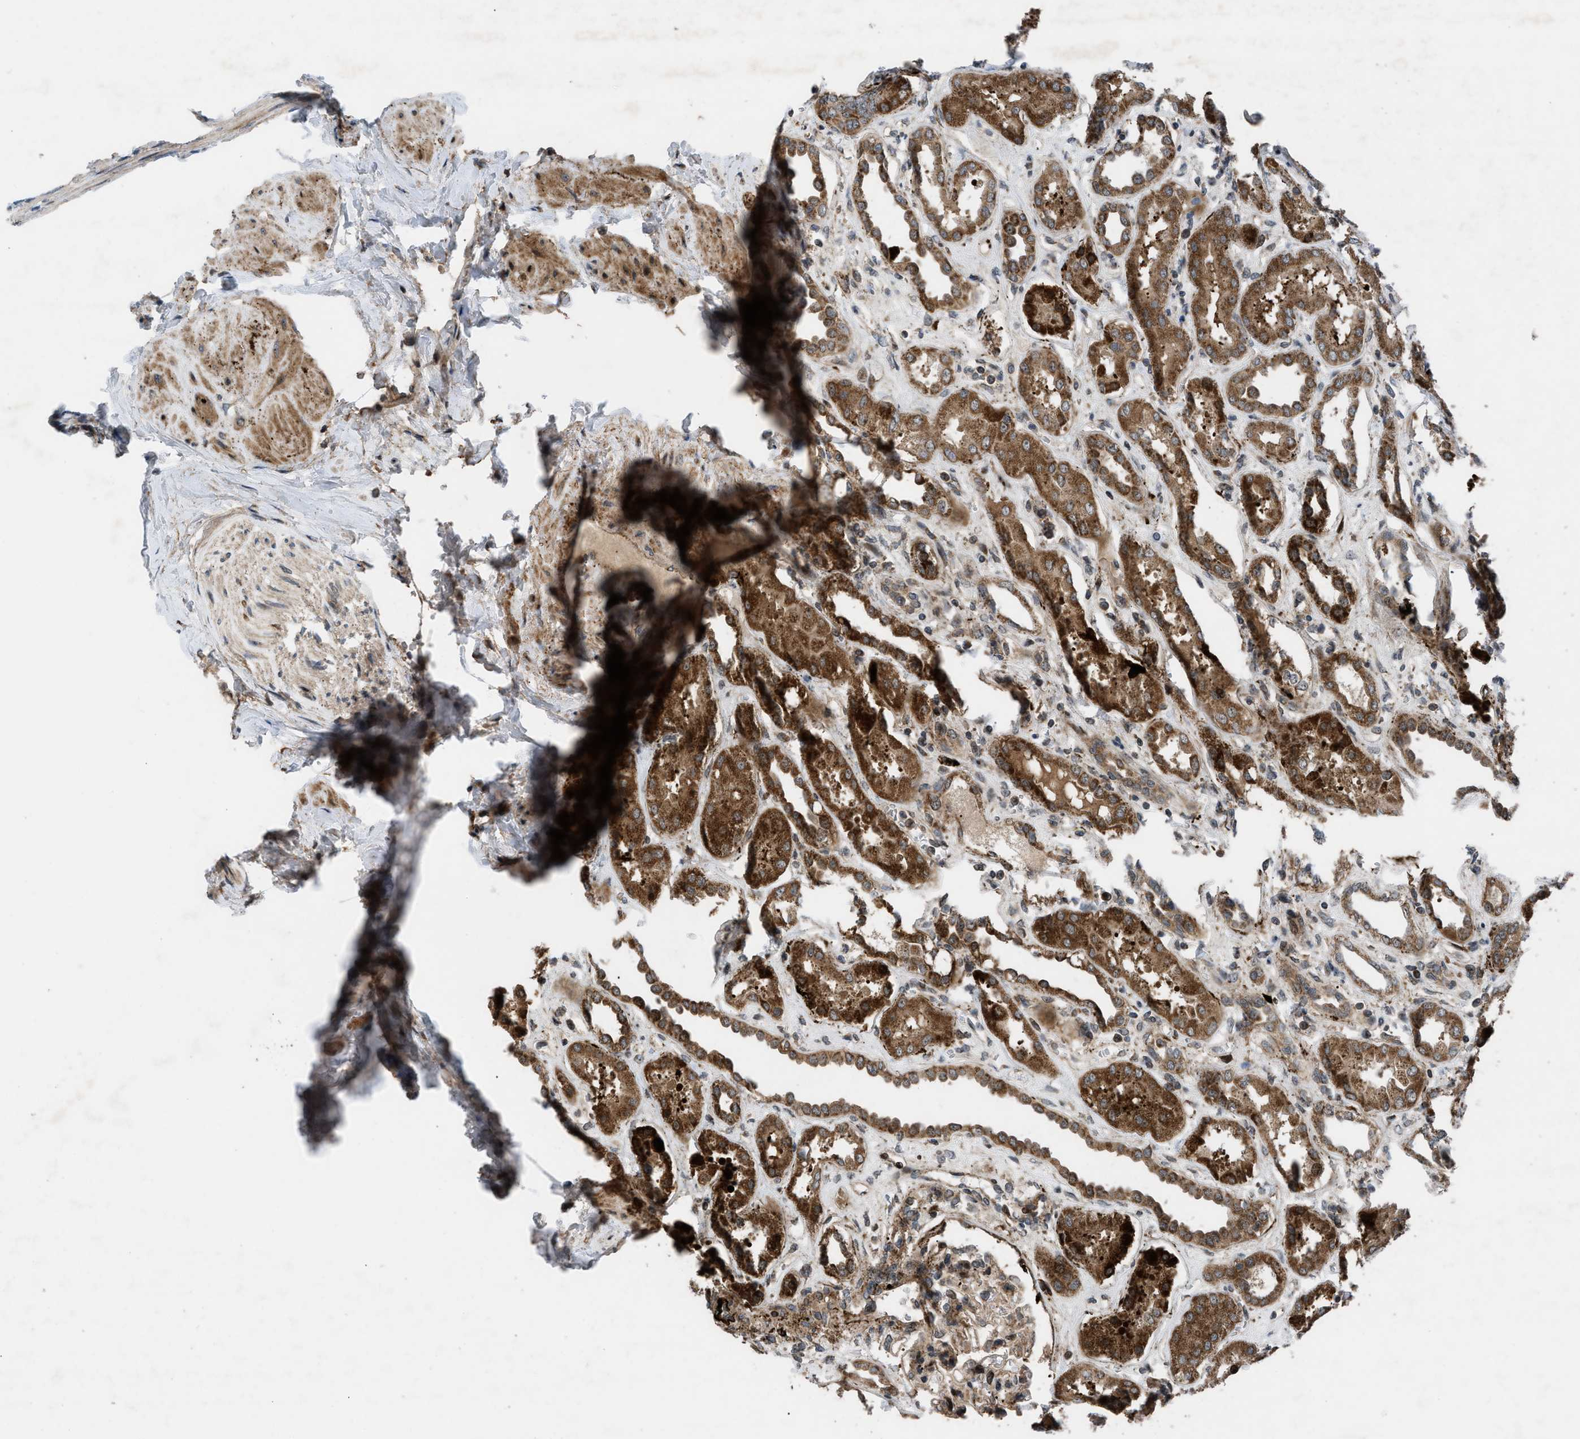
{"staining": {"intensity": "weak", "quantity": "25%-75%", "location": "cytoplasmic/membranous"}, "tissue": "kidney", "cell_type": "Cells in glomeruli", "image_type": "normal", "snomed": [{"axis": "morphology", "description": "Normal tissue, NOS"}, {"axis": "topography", "description": "Kidney"}], "caption": "Brown immunohistochemical staining in normal kidney reveals weak cytoplasmic/membranous expression in about 25%-75% of cells in glomeruli.", "gene": "AP3M2", "patient": {"sex": "male", "age": 59}}